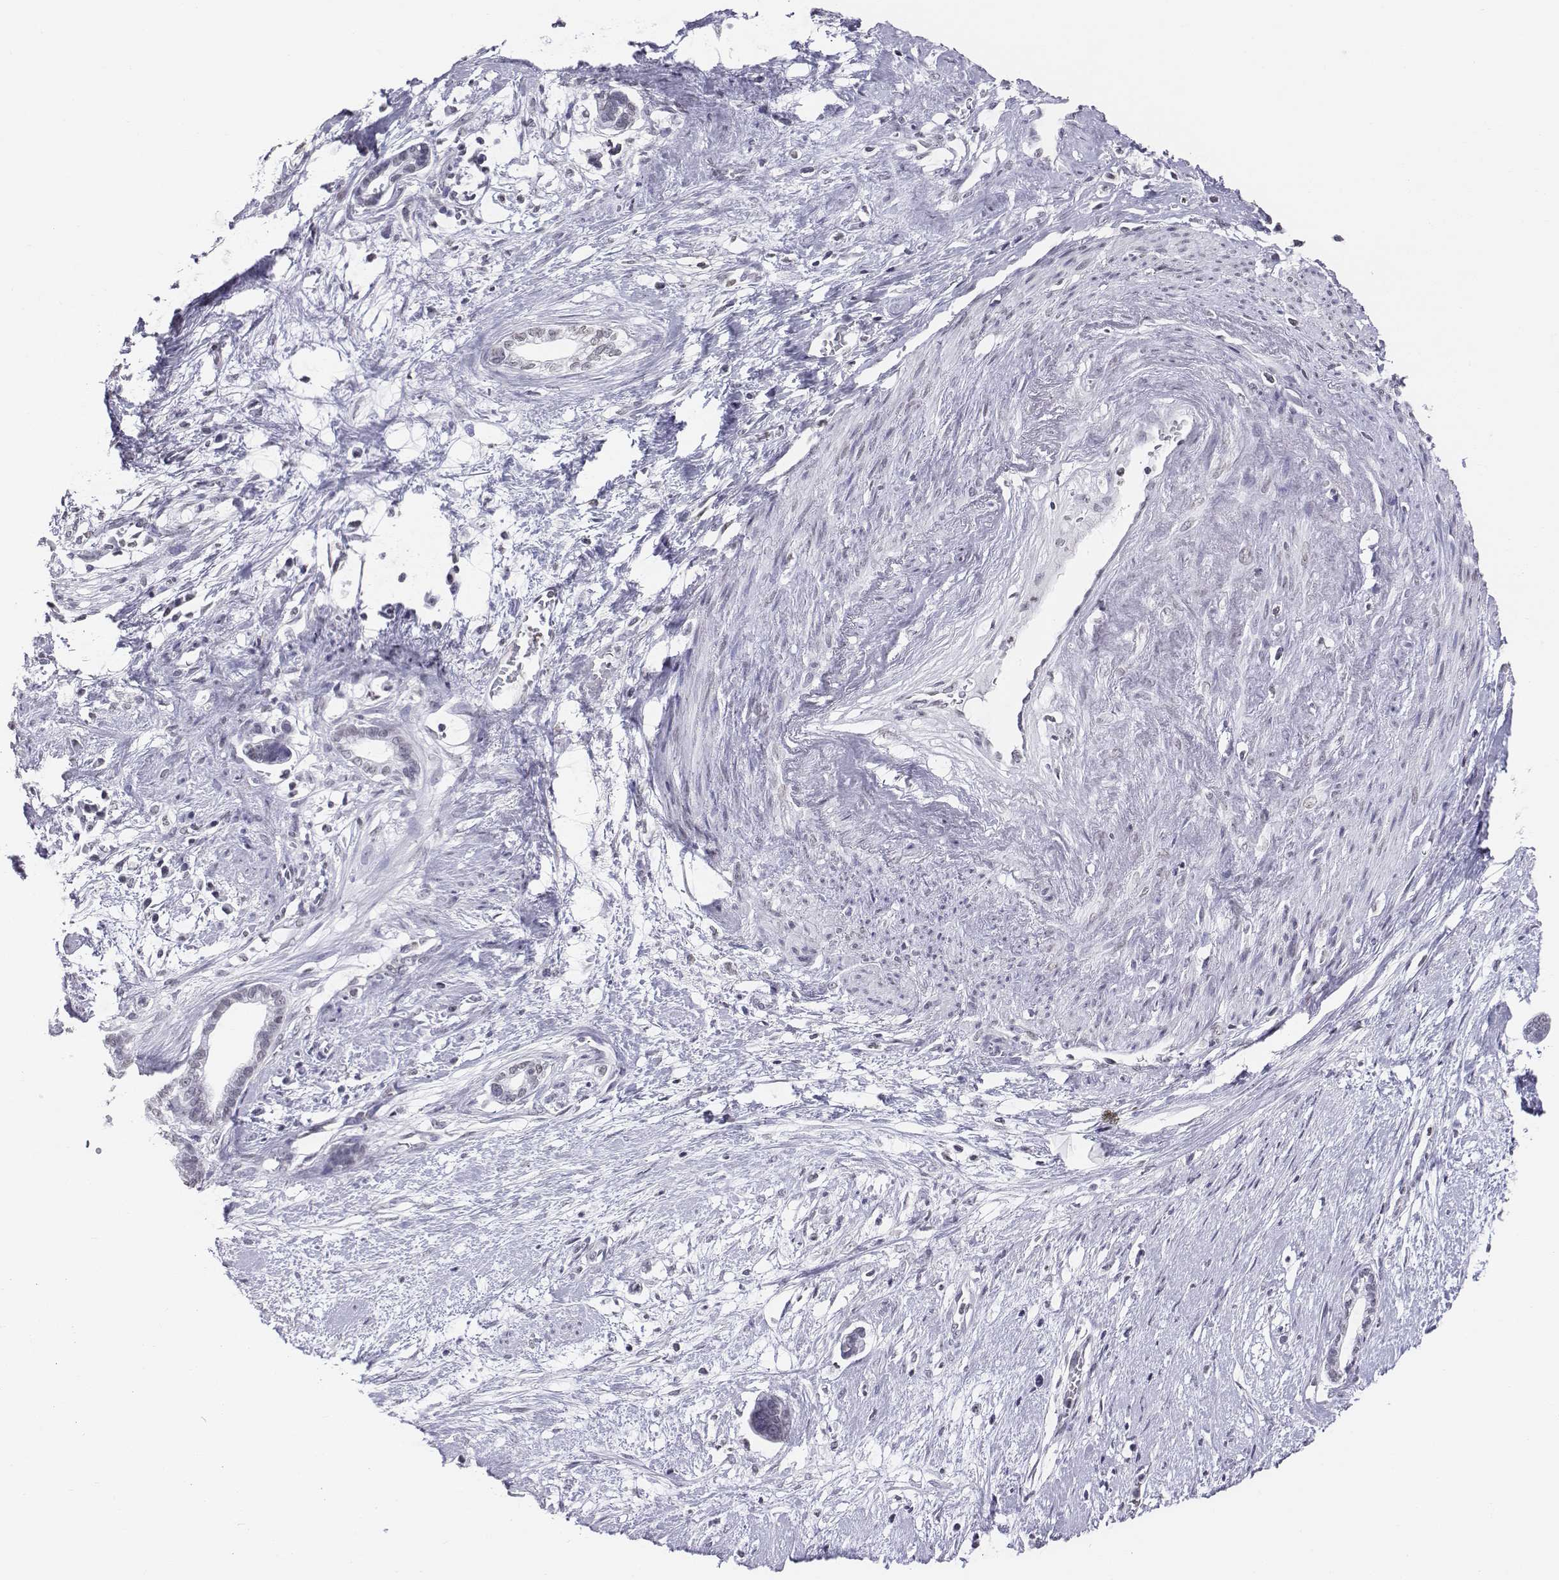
{"staining": {"intensity": "negative", "quantity": "none", "location": "none"}, "tissue": "cervical cancer", "cell_type": "Tumor cells", "image_type": "cancer", "snomed": [{"axis": "morphology", "description": "Adenocarcinoma, NOS"}, {"axis": "topography", "description": "Cervix"}], "caption": "This is a image of IHC staining of cervical cancer, which shows no expression in tumor cells.", "gene": "BARHL1", "patient": {"sex": "female", "age": 62}}